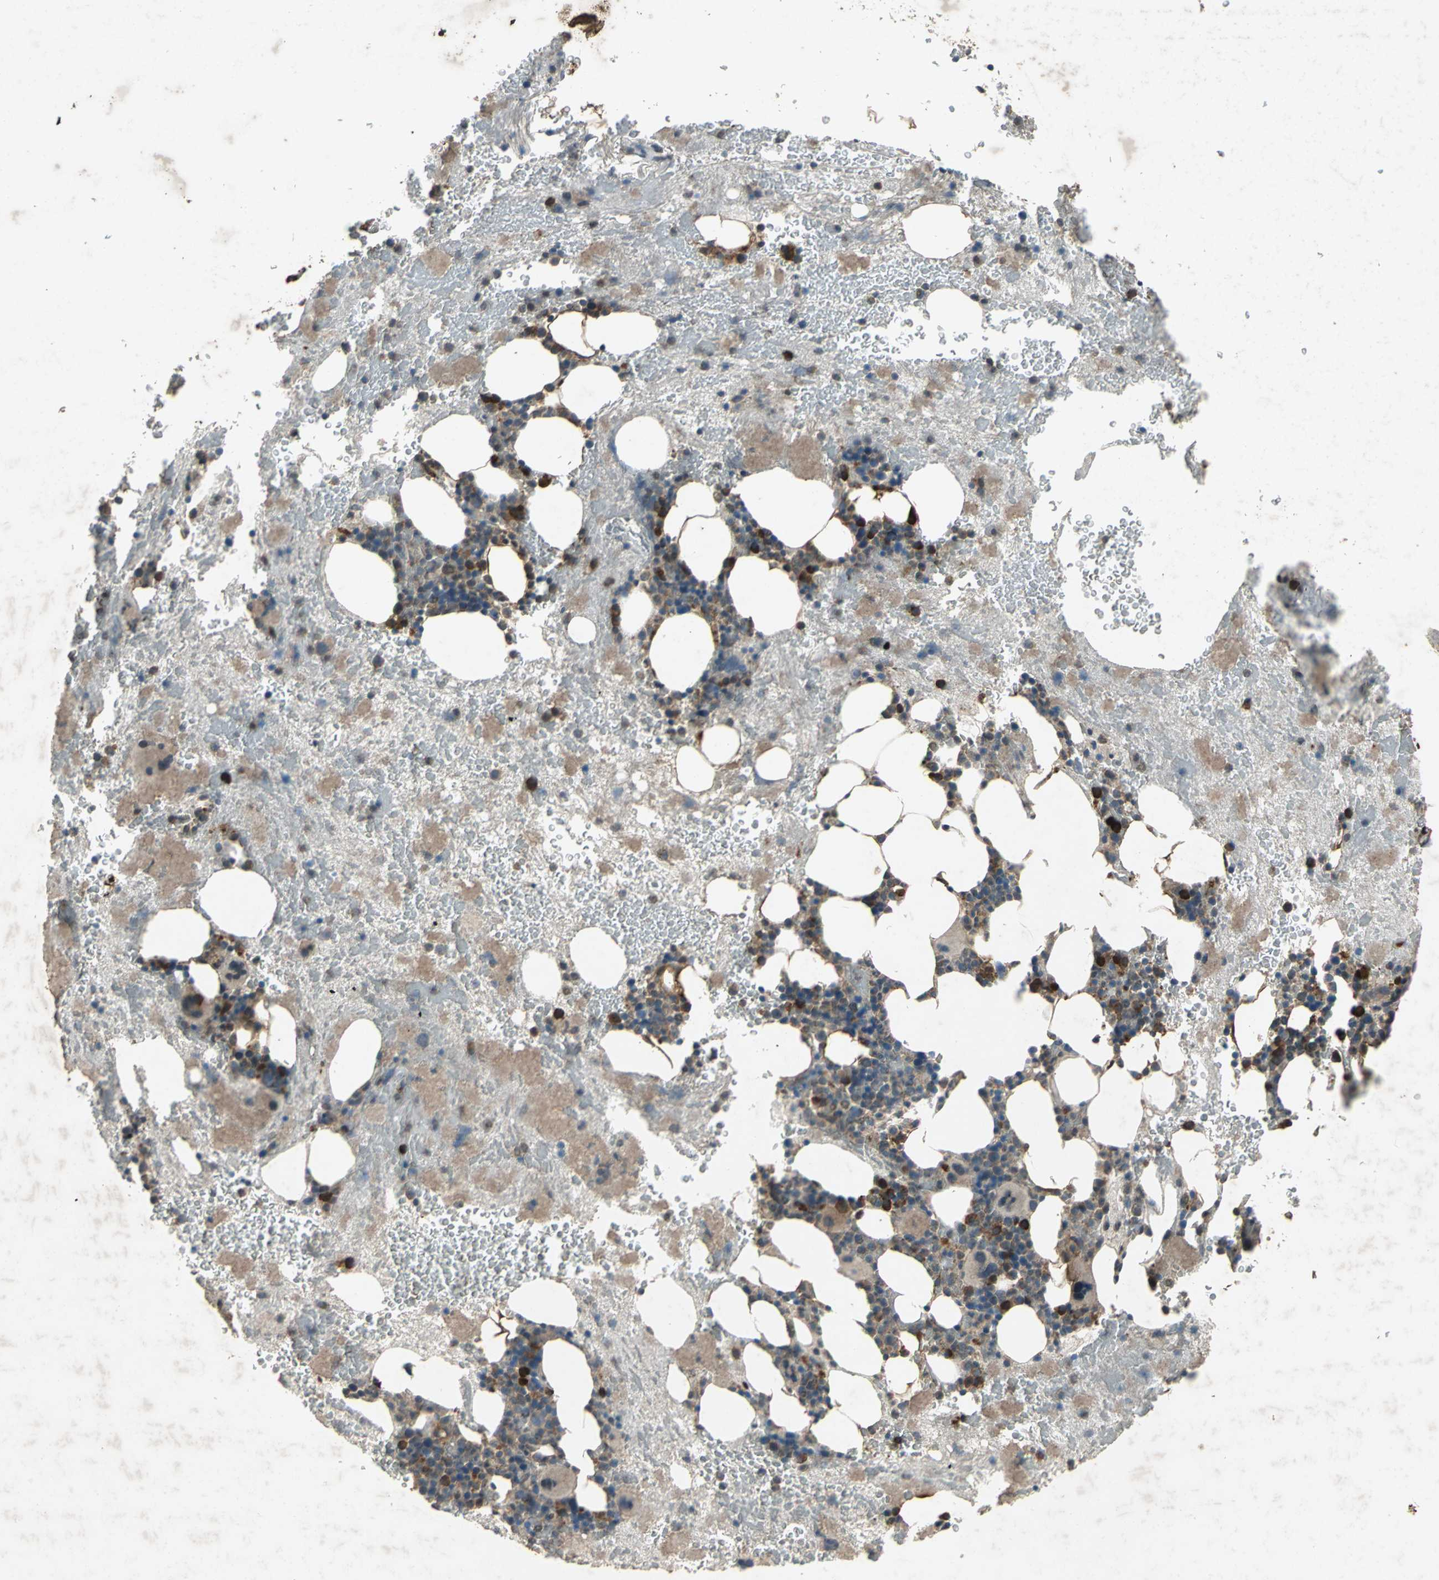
{"staining": {"intensity": "strong", "quantity": "25%-75%", "location": "cytoplasmic/membranous"}, "tissue": "bone marrow", "cell_type": "Hematopoietic cells", "image_type": "normal", "snomed": [{"axis": "morphology", "description": "Normal tissue, NOS"}, {"axis": "topography", "description": "Bone marrow"}], "caption": "Protein expression by immunohistochemistry (IHC) displays strong cytoplasmic/membranous positivity in about 25%-75% of hematopoietic cells in unremarkable bone marrow.", "gene": "SEPTIN4", "patient": {"sex": "male", "age": 76}}